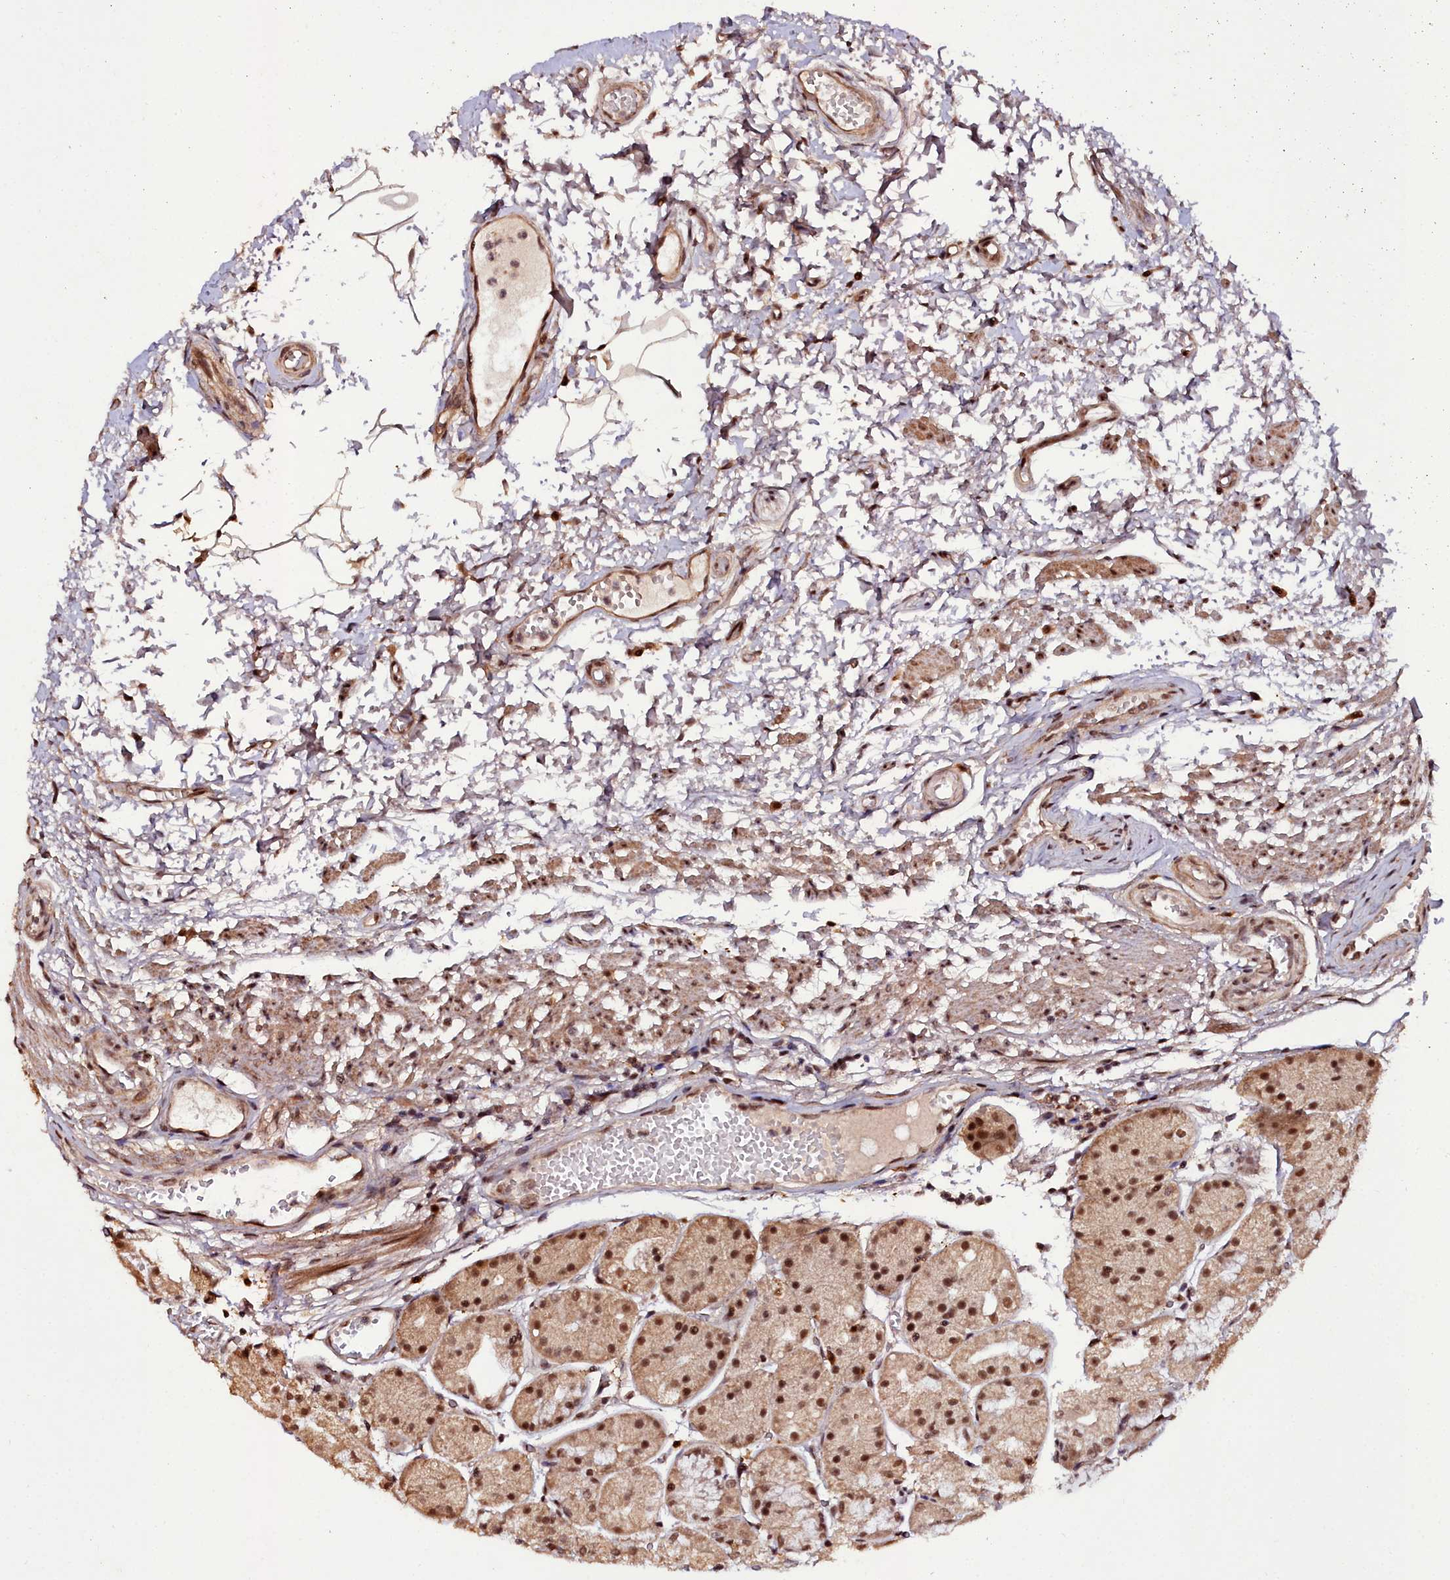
{"staining": {"intensity": "strong", "quantity": ">75%", "location": "nuclear"}, "tissue": "stomach", "cell_type": "Glandular cells", "image_type": "normal", "snomed": [{"axis": "morphology", "description": "Normal tissue, NOS"}, {"axis": "topography", "description": "Stomach, upper"}], "caption": "Strong nuclear protein expression is appreciated in approximately >75% of glandular cells in stomach.", "gene": "CXXC1", "patient": {"sex": "male", "age": 72}}